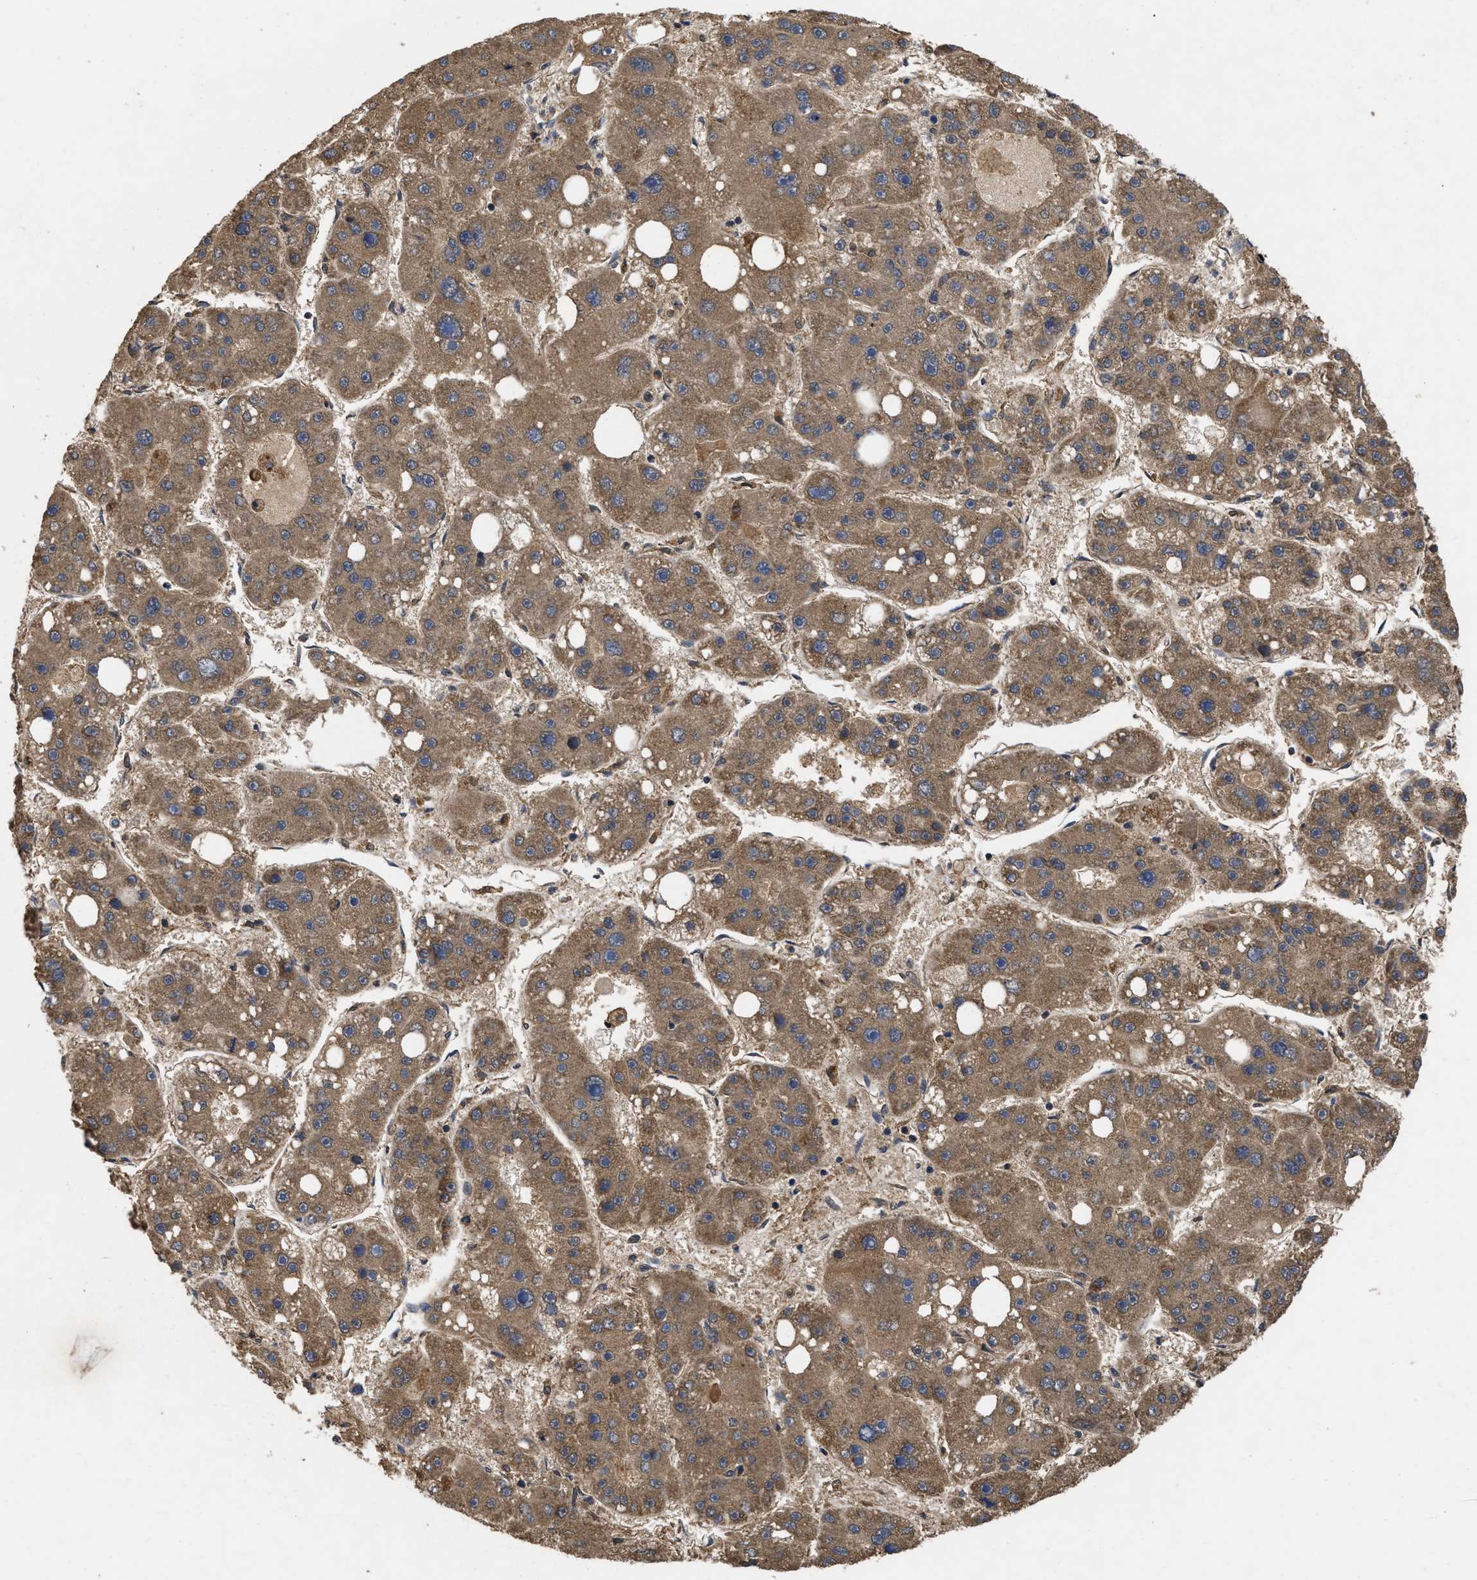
{"staining": {"intensity": "moderate", "quantity": ">75%", "location": "cytoplasmic/membranous"}, "tissue": "liver cancer", "cell_type": "Tumor cells", "image_type": "cancer", "snomed": [{"axis": "morphology", "description": "Carcinoma, Hepatocellular, NOS"}, {"axis": "topography", "description": "Liver"}], "caption": "A high-resolution photomicrograph shows immunohistochemistry staining of liver hepatocellular carcinoma, which reveals moderate cytoplasmic/membranous positivity in about >75% of tumor cells.", "gene": "LRRC3", "patient": {"sex": "female", "age": 61}}